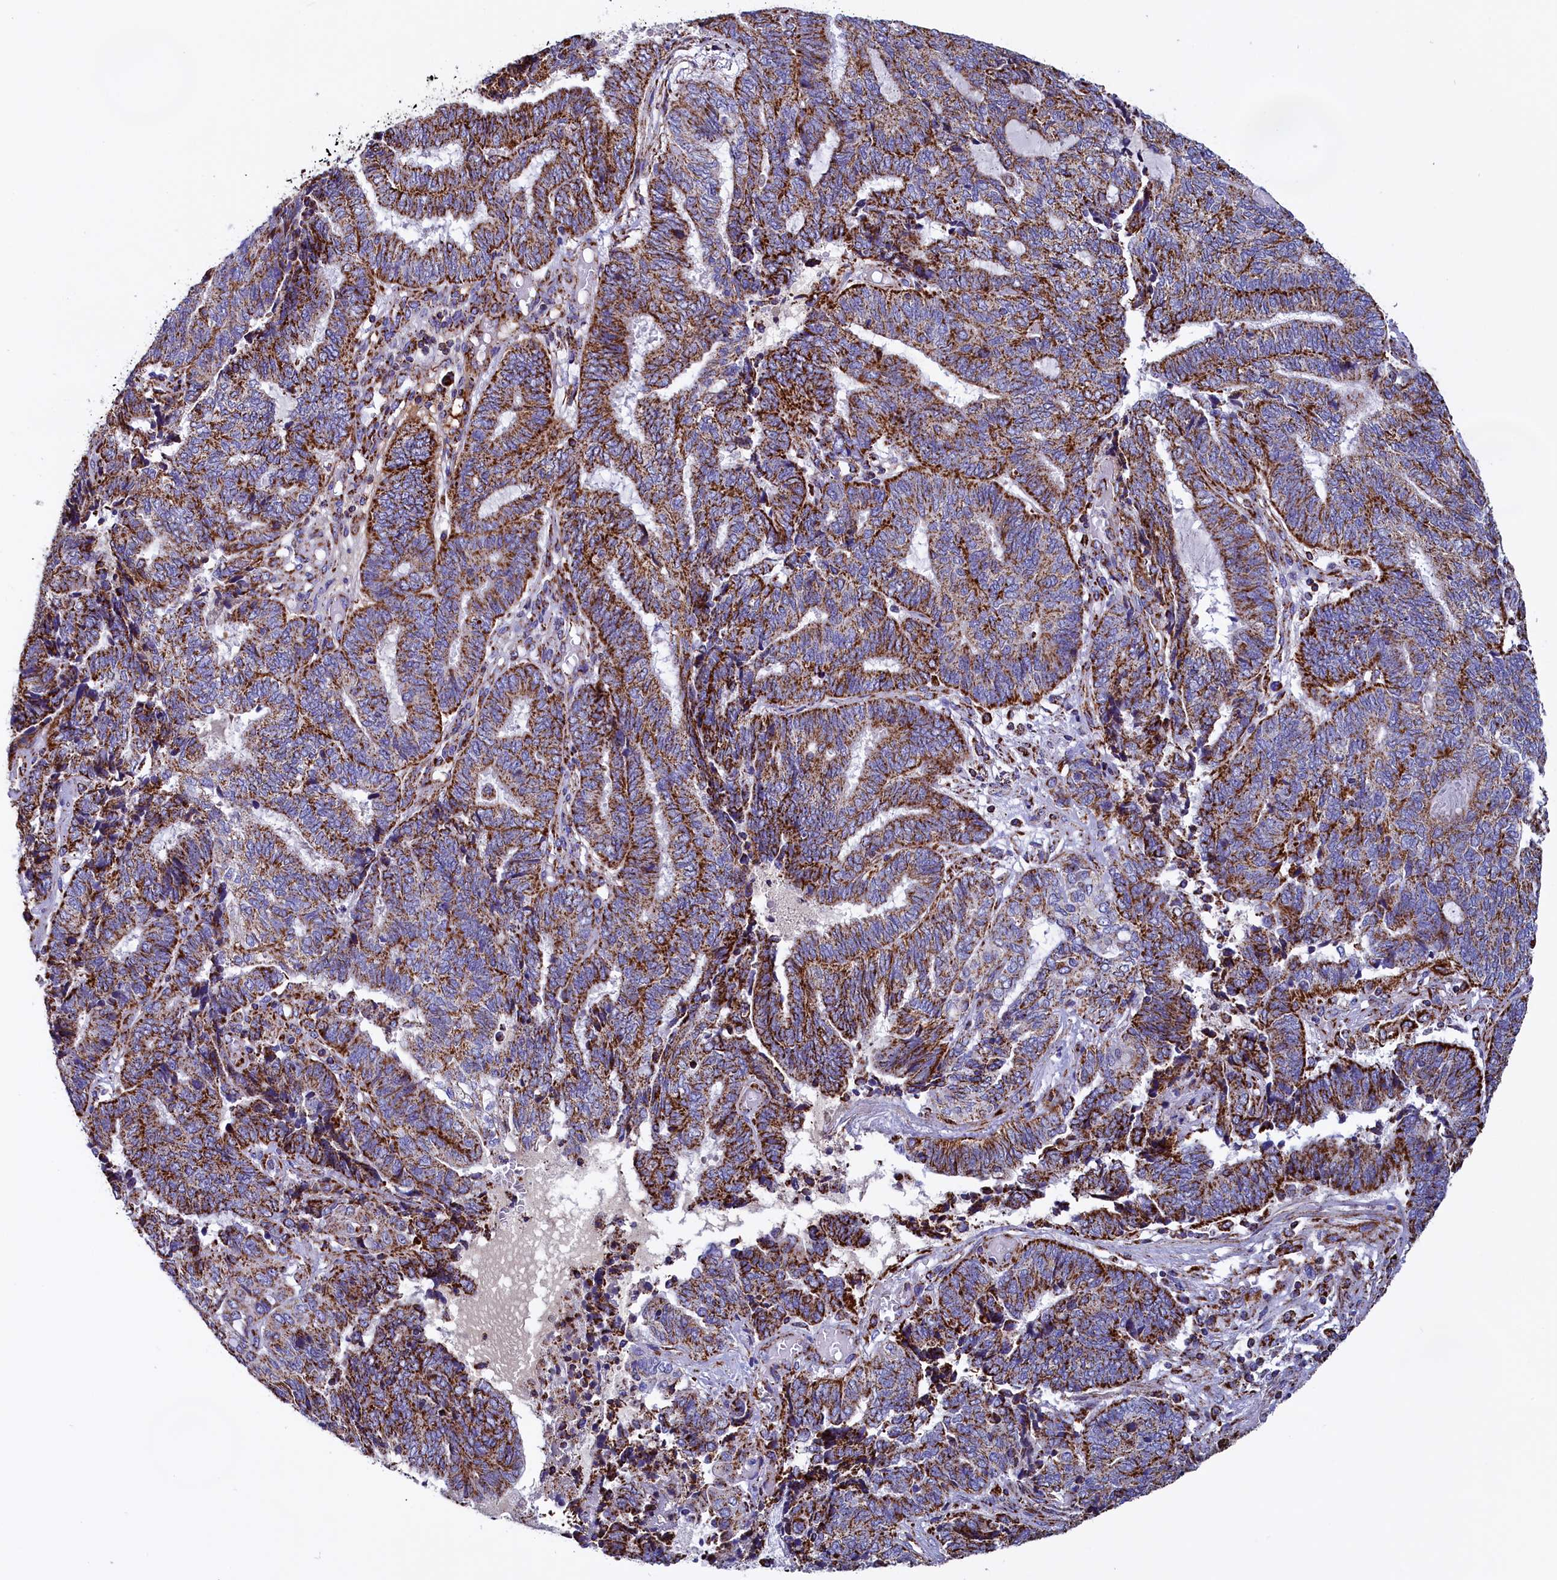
{"staining": {"intensity": "strong", "quantity": ">75%", "location": "cytoplasmic/membranous"}, "tissue": "endometrial cancer", "cell_type": "Tumor cells", "image_type": "cancer", "snomed": [{"axis": "morphology", "description": "Adenocarcinoma, NOS"}, {"axis": "topography", "description": "Uterus"}, {"axis": "topography", "description": "Endometrium"}], "caption": "Endometrial cancer (adenocarcinoma) stained with DAB (3,3'-diaminobenzidine) immunohistochemistry demonstrates high levels of strong cytoplasmic/membranous staining in about >75% of tumor cells.", "gene": "SLC39A3", "patient": {"sex": "female", "age": 70}}